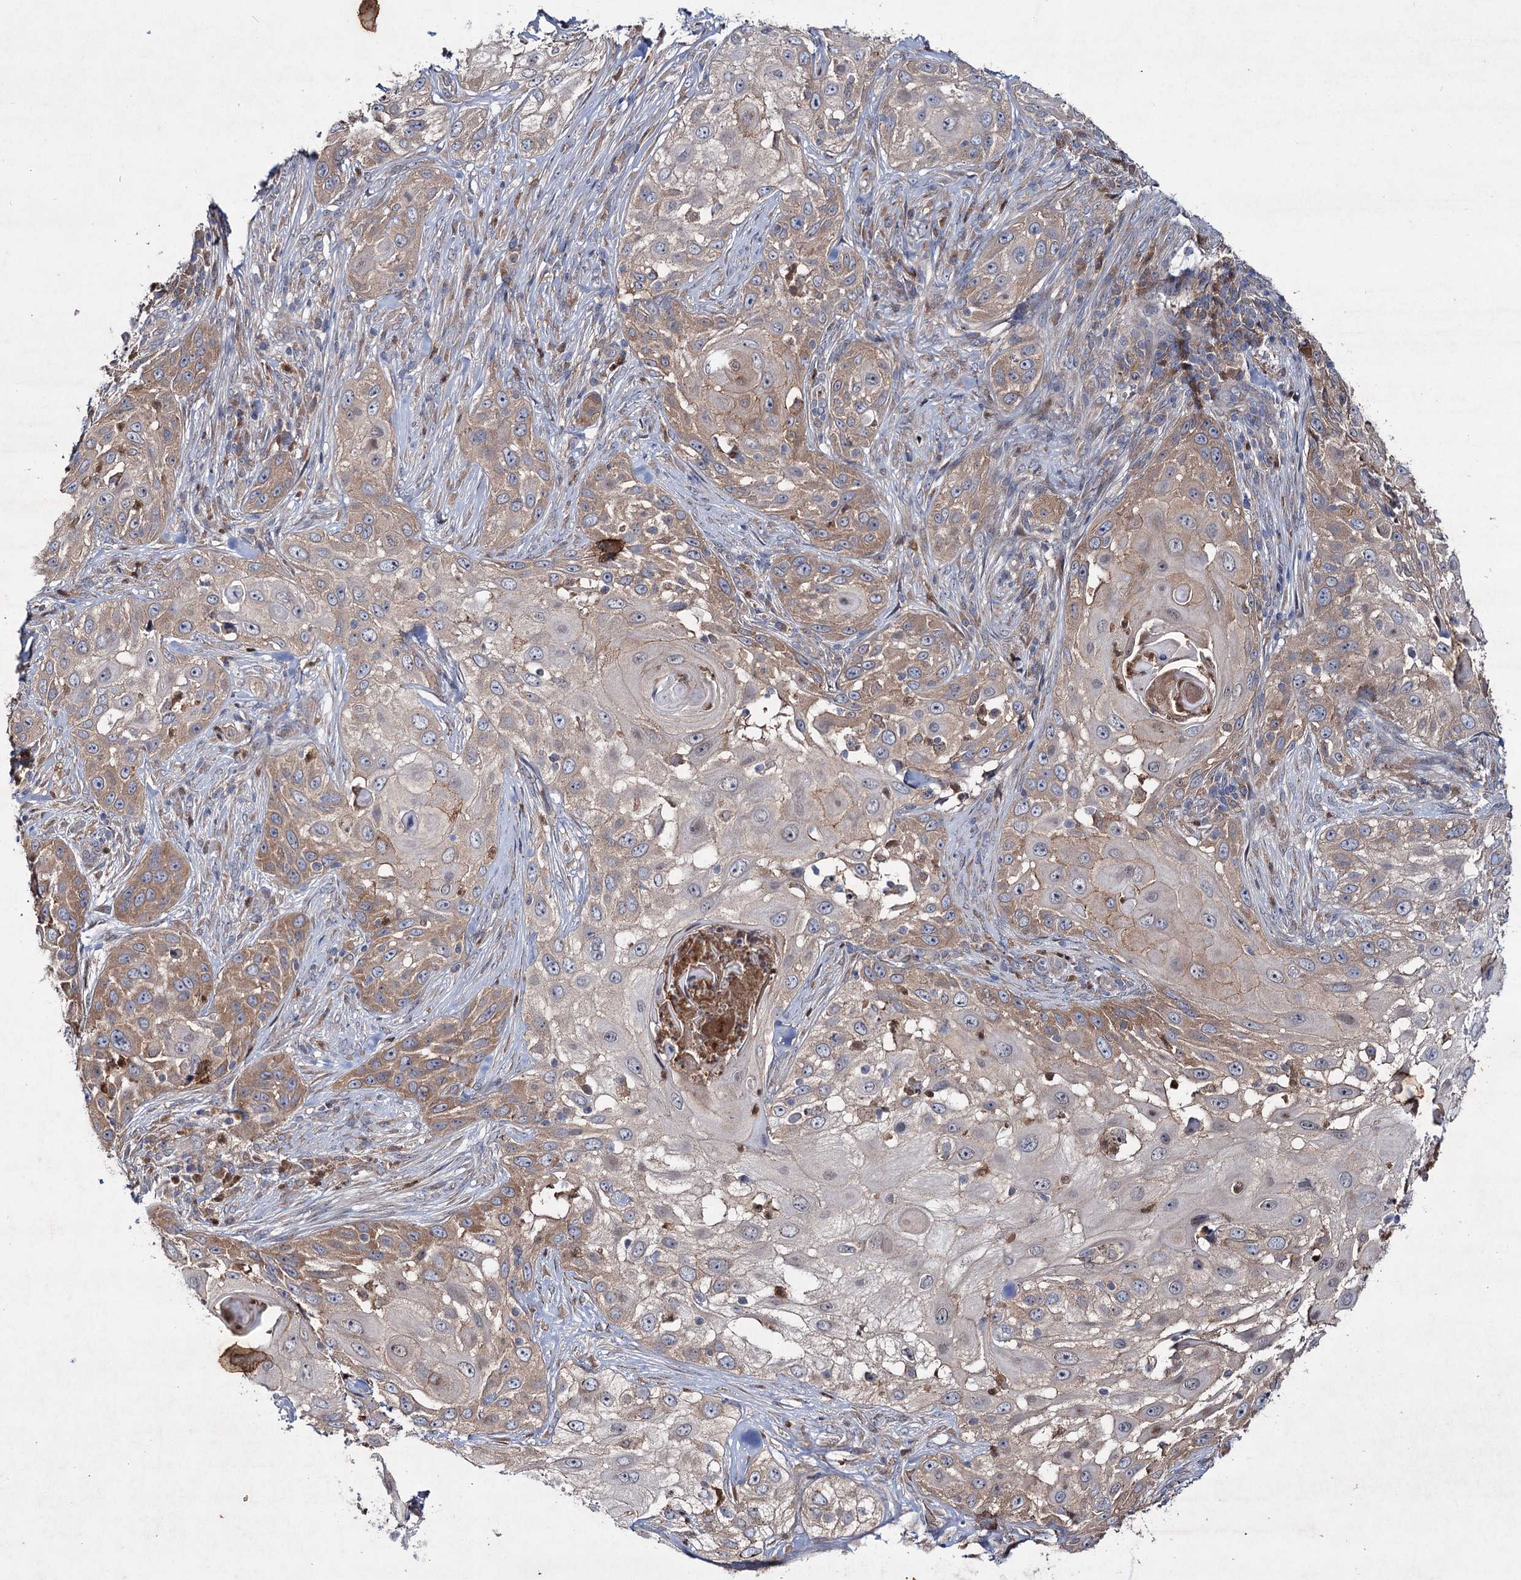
{"staining": {"intensity": "moderate", "quantity": "25%-75%", "location": "cytoplasmic/membranous"}, "tissue": "skin cancer", "cell_type": "Tumor cells", "image_type": "cancer", "snomed": [{"axis": "morphology", "description": "Squamous cell carcinoma, NOS"}, {"axis": "topography", "description": "Skin"}], "caption": "Protein expression analysis of human squamous cell carcinoma (skin) reveals moderate cytoplasmic/membranous expression in about 25%-75% of tumor cells.", "gene": "PTPN3", "patient": {"sex": "female", "age": 44}}